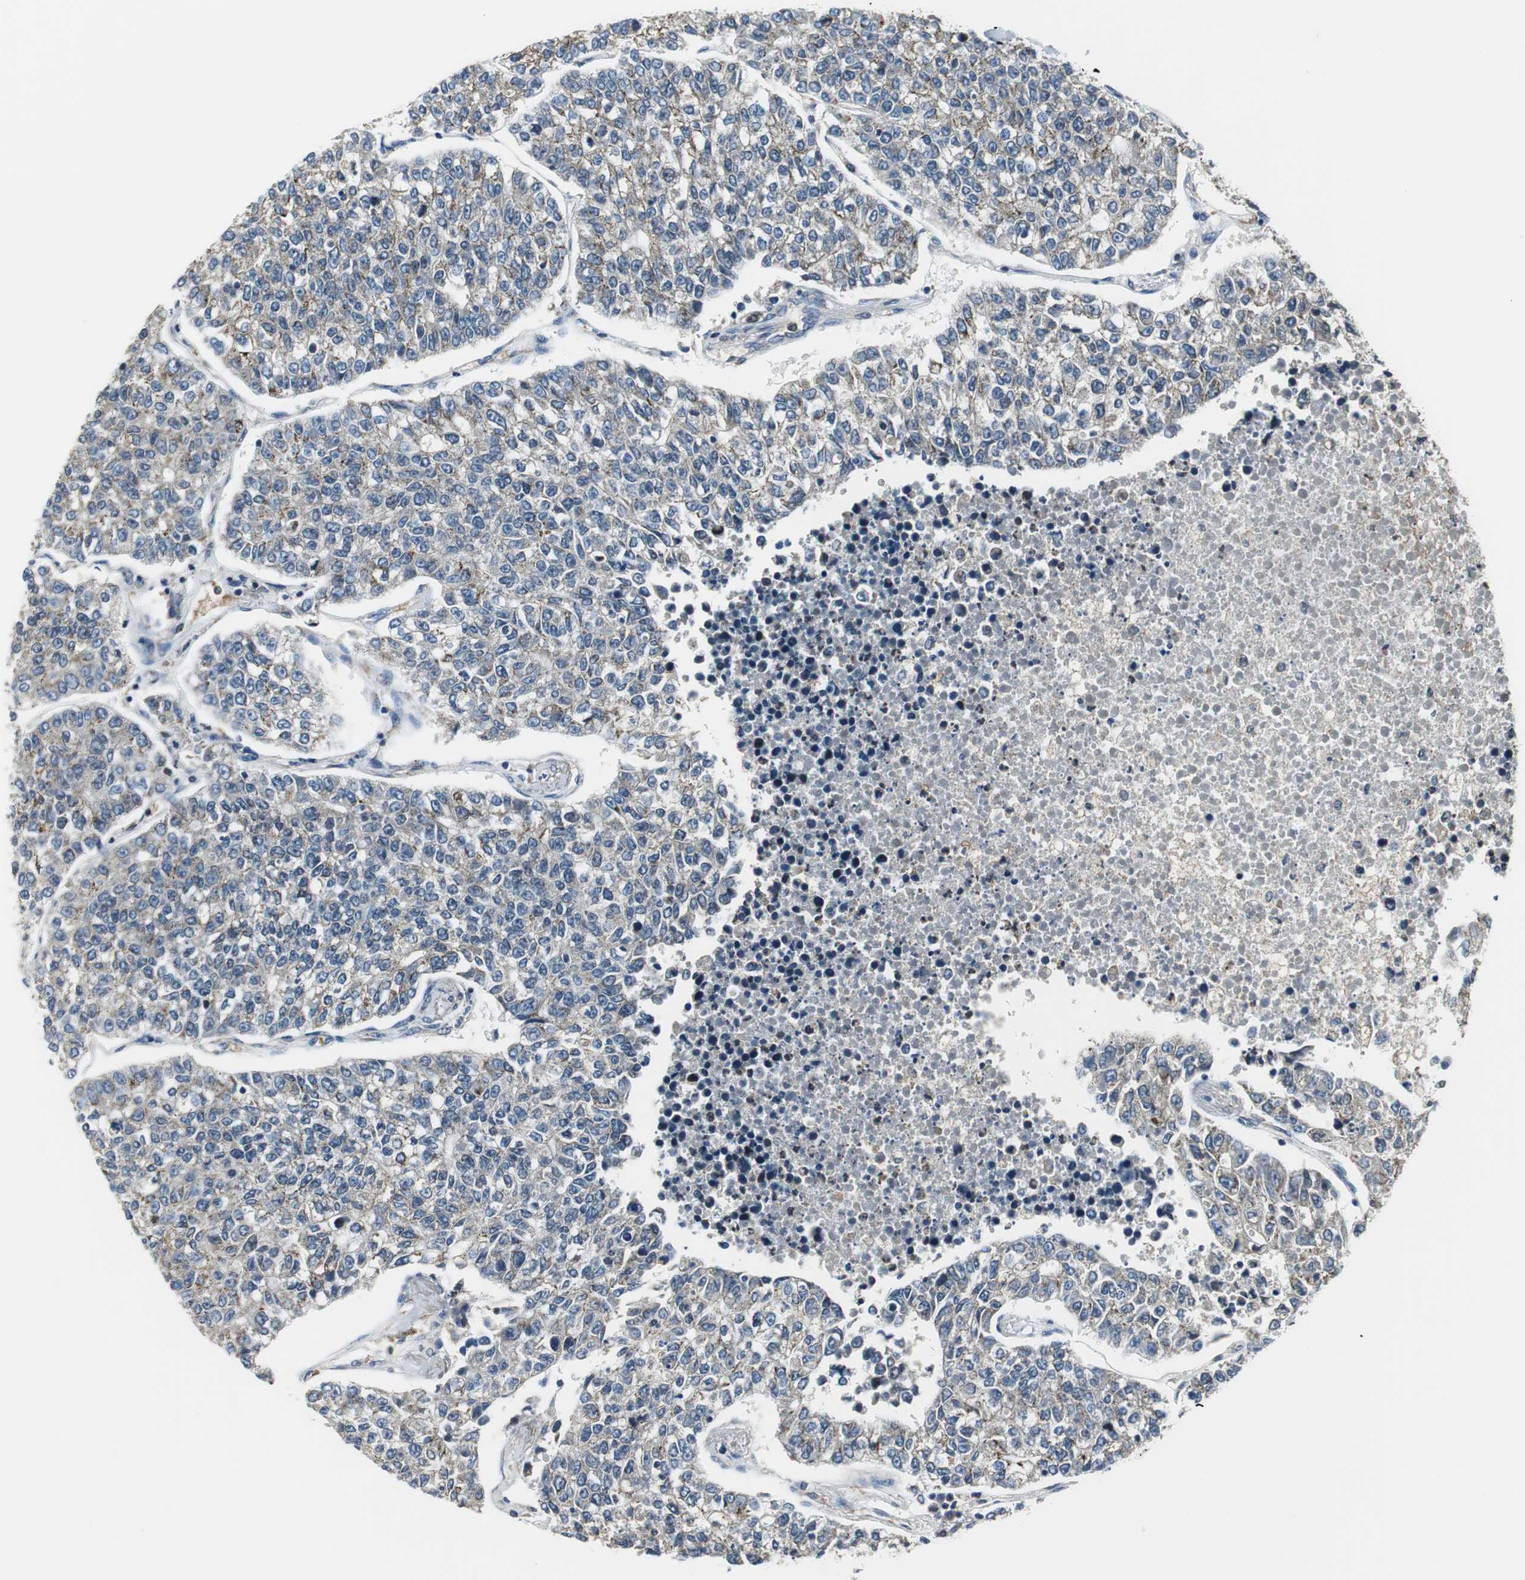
{"staining": {"intensity": "weak", "quantity": "25%-75%", "location": "cytoplasmic/membranous"}, "tissue": "lung cancer", "cell_type": "Tumor cells", "image_type": "cancer", "snomed": [{"axis": "morphology", "description": "Adenocarcinoma, NOS"}, {"axis": "topography", "description": "Lung"}], "caption": "Immunohistochemical staining of human lung cancer (adenocarcinoma) reveals low levels of weak cytoplasmic/membranous protein expression in approximately 25%-75% of tumor cells.", "gene": "PI4KB", "patient": {"sex": "male", "age": 49}}